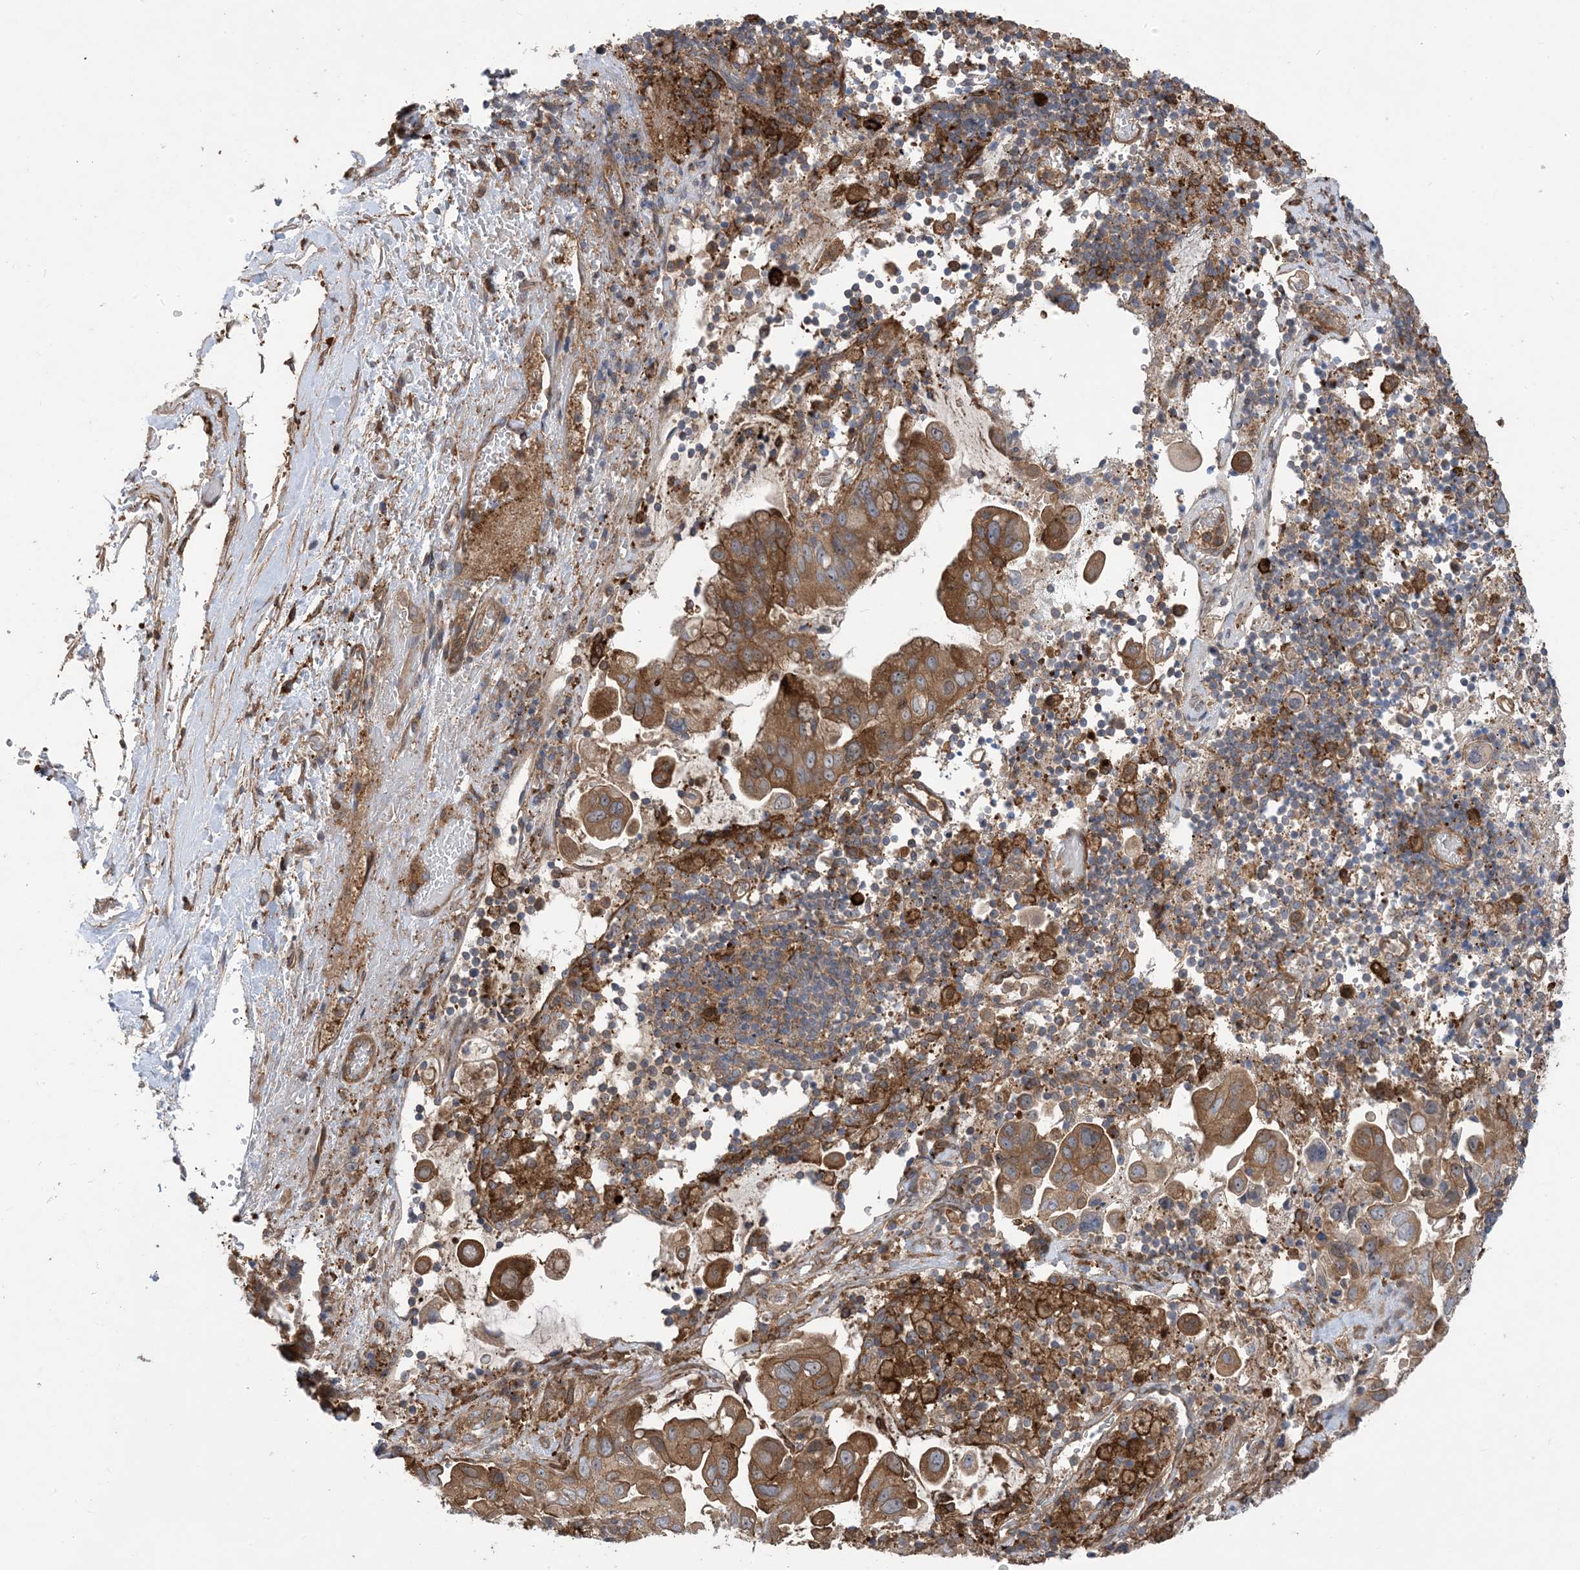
{"staining": {"intensity": "moderate", "quantity": ">75%", "location": "cytoplasmic/membranous"}, "tissue": "pancreatic cancer", "cell_type": "Tumor cells", "image_type": "cancer", "snomed": [{"axis": "morphology", "description": "Inflammation, NOS"}, {"axis": "morphology", "description": "Adenocarcinoma, NOS"}, {"axis": "topography", "description": "Pancreas"}], "caption": "Pancreatic cancer (adenocarcinoma) stained with IHC exhibits moderate cytoplasmic/membranous staining in about >75% of tumor cells.", "gene": "HS1BP3", "patient": {"sex": "female", "age": 56}}